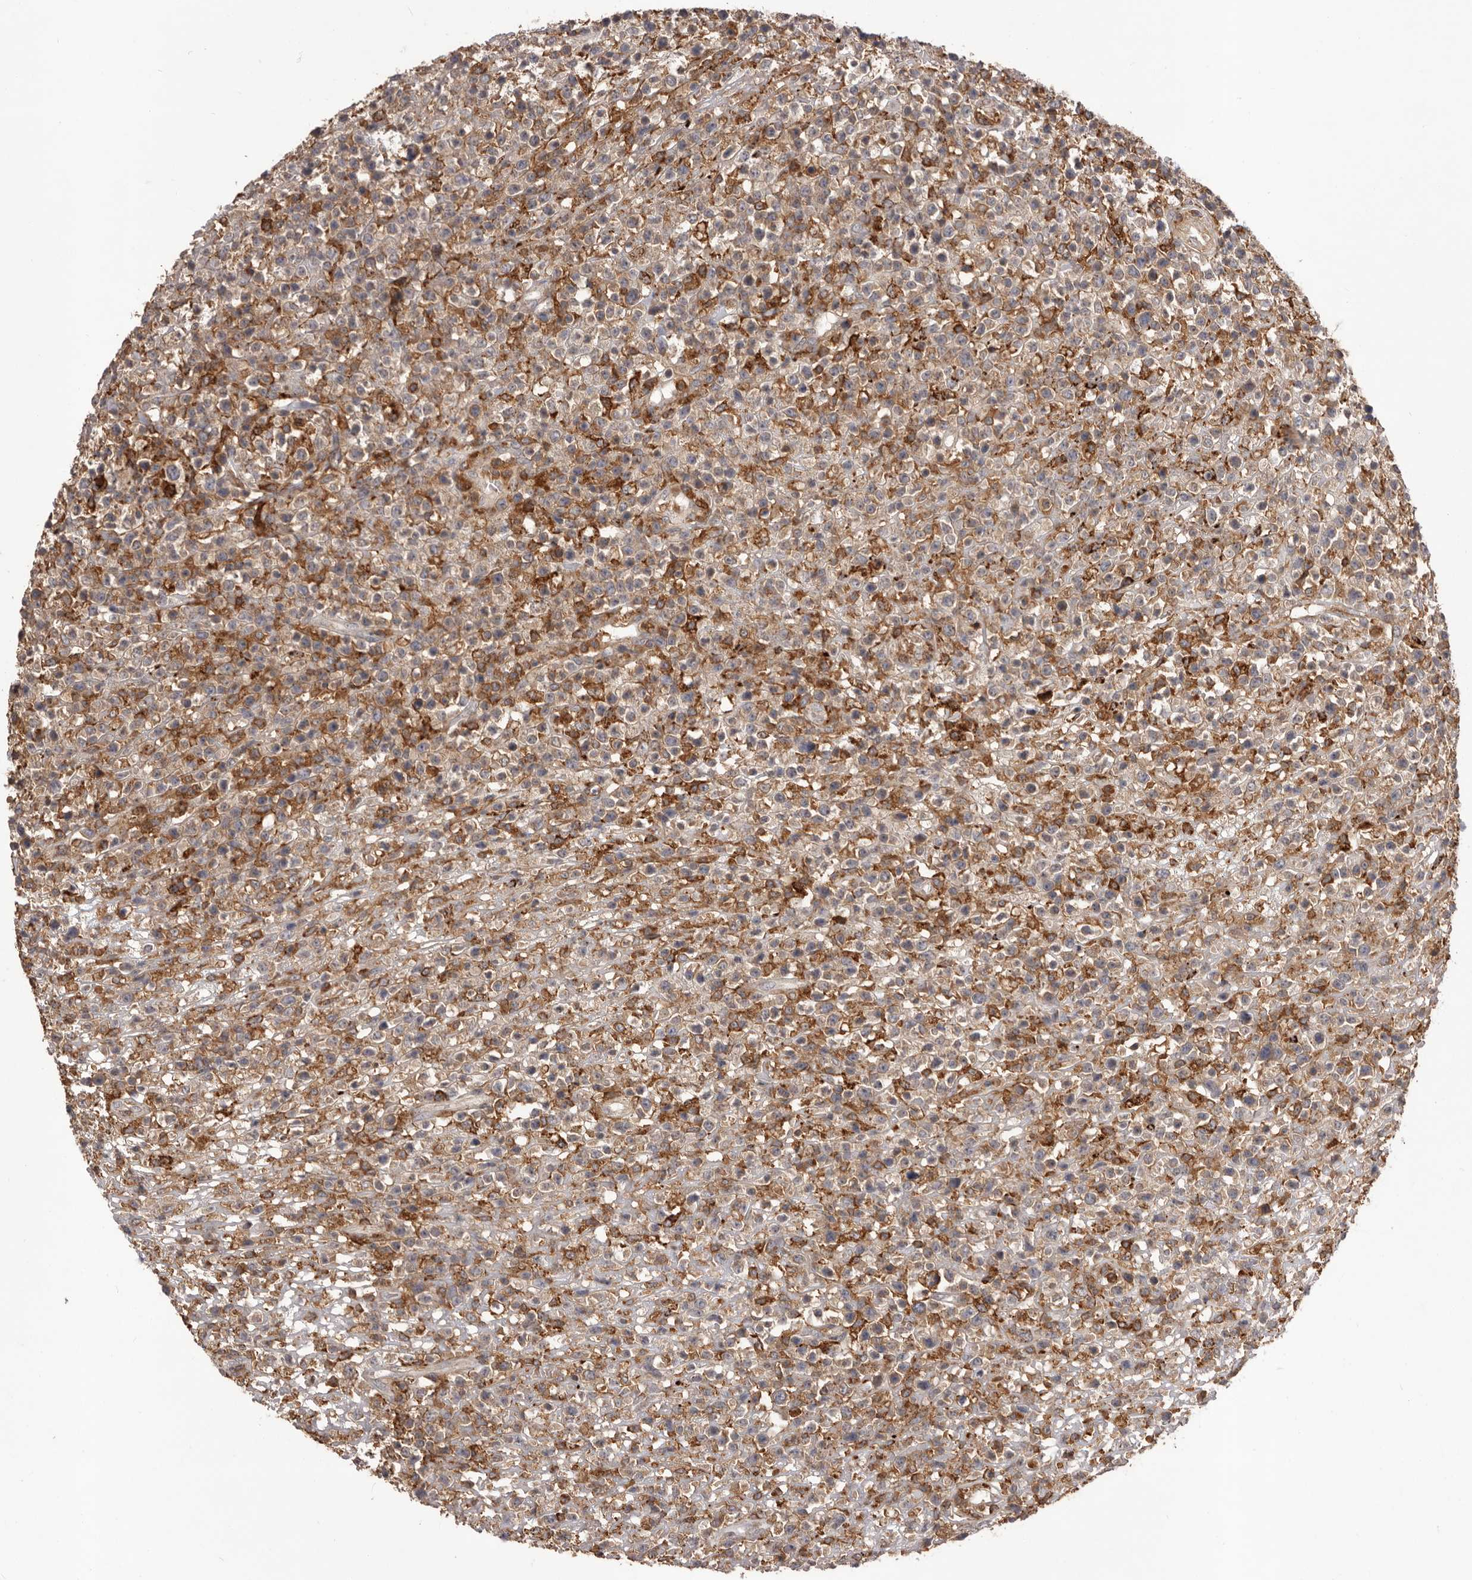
{"staining": {"intensity": "weak", "quantity": "<25%", "location": "cytoplasmic/membranous"}, "tissue": "lymphoma", "cell_type": "Tumor cells", "image_type": "cancer", "snomed": [{"axis": "morphology", "description": "Malignant lymphoma, non-Hodgkin's type, High grade"}, {"axis": "topography", "description": "Colon"}], "caption": "Human high-grade malignant lymphoma, non-Hodgkin's type stained for a protein using immunohistochemistry (IHC) reveals no staining in tumor cells.", "gene": "GLIPR2", "patient": {"sex": "female", "age": 53}}